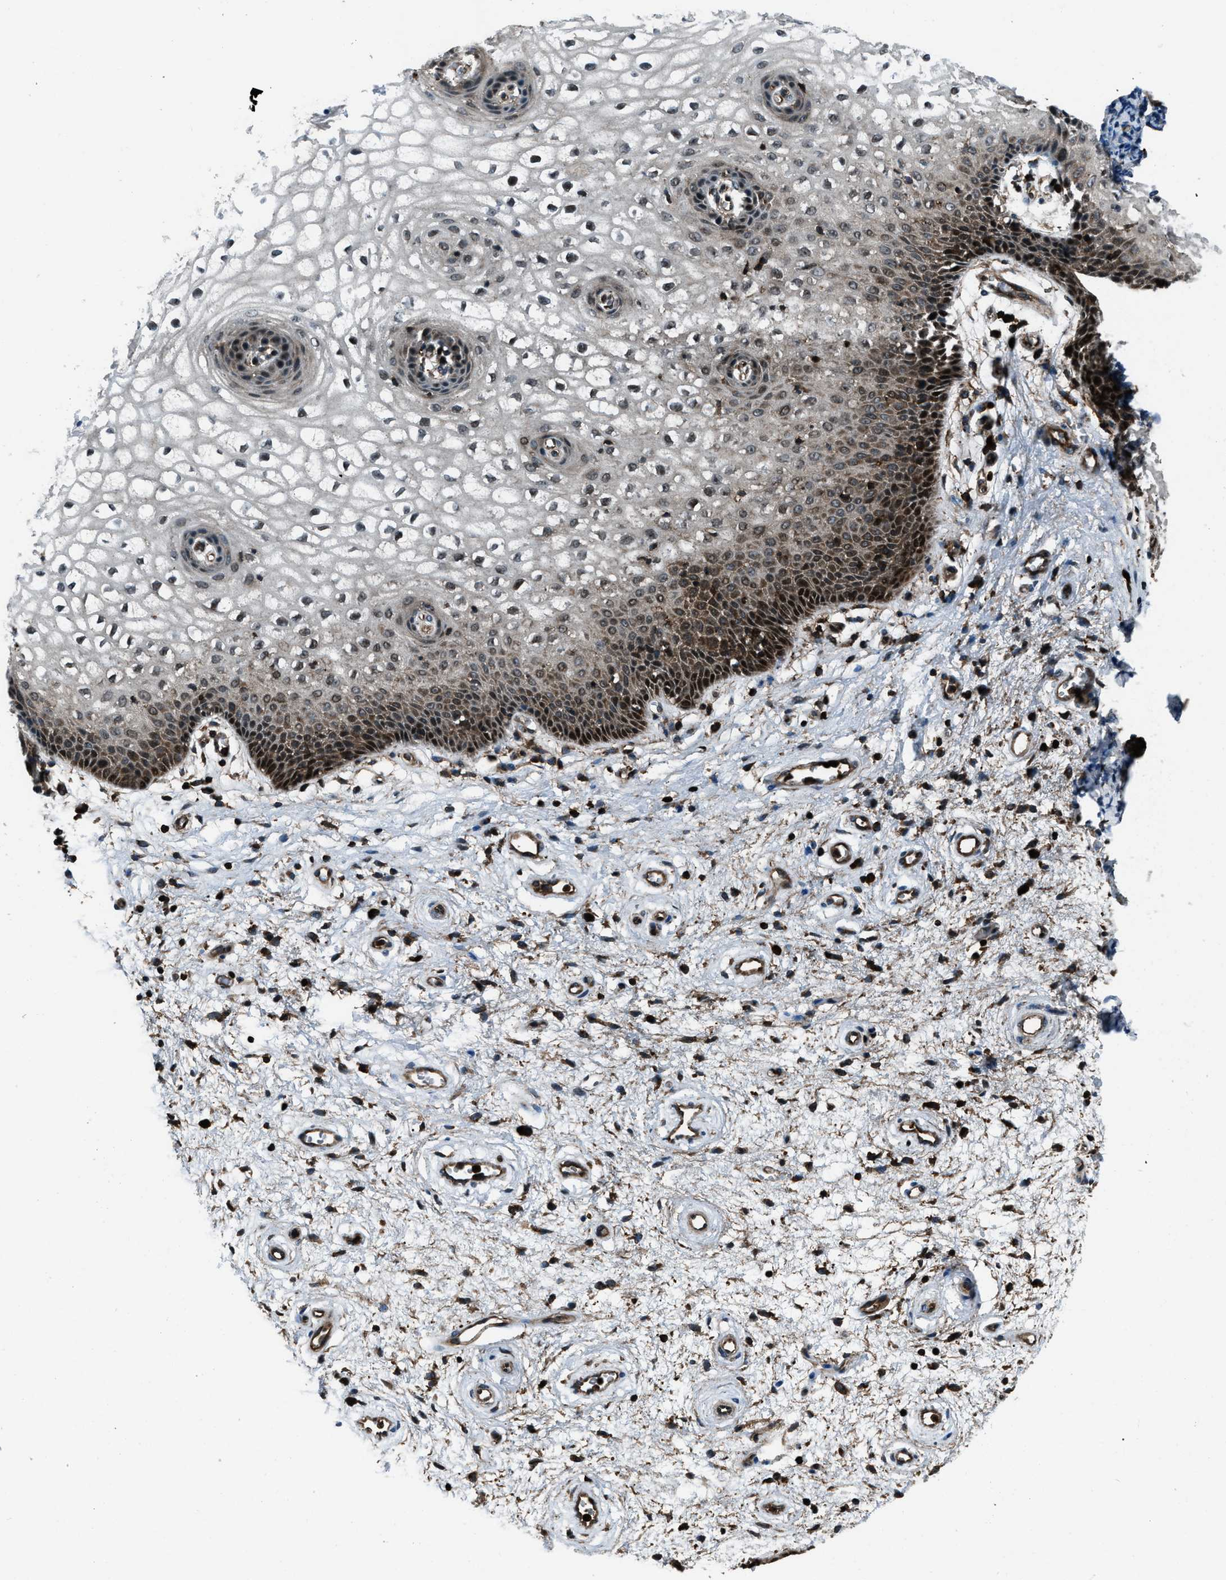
{"staining": {"intensity": "moderate", "quantity": "25%-75%", "location": "cytoplasmic/membranous,nuclear"}, "tissue": "vagina", "cell_type": "Squamous epithelial cells", "image_type": "normal", "snomed": [{"axis": "morphology", "description": "Normal tissue, NOS"}, {"axis": "topography", "description": "Vagina"}], "caption": "Immunohistochemical staining of benign human vagina shows 25%-75% levels of moderate cytoplasmic/membranous,nuclear protein positivity in about 25%-75% of squamous epithelial cells.", "gene": "SNX30", "patient": {"sex": "female", "age": 34}}